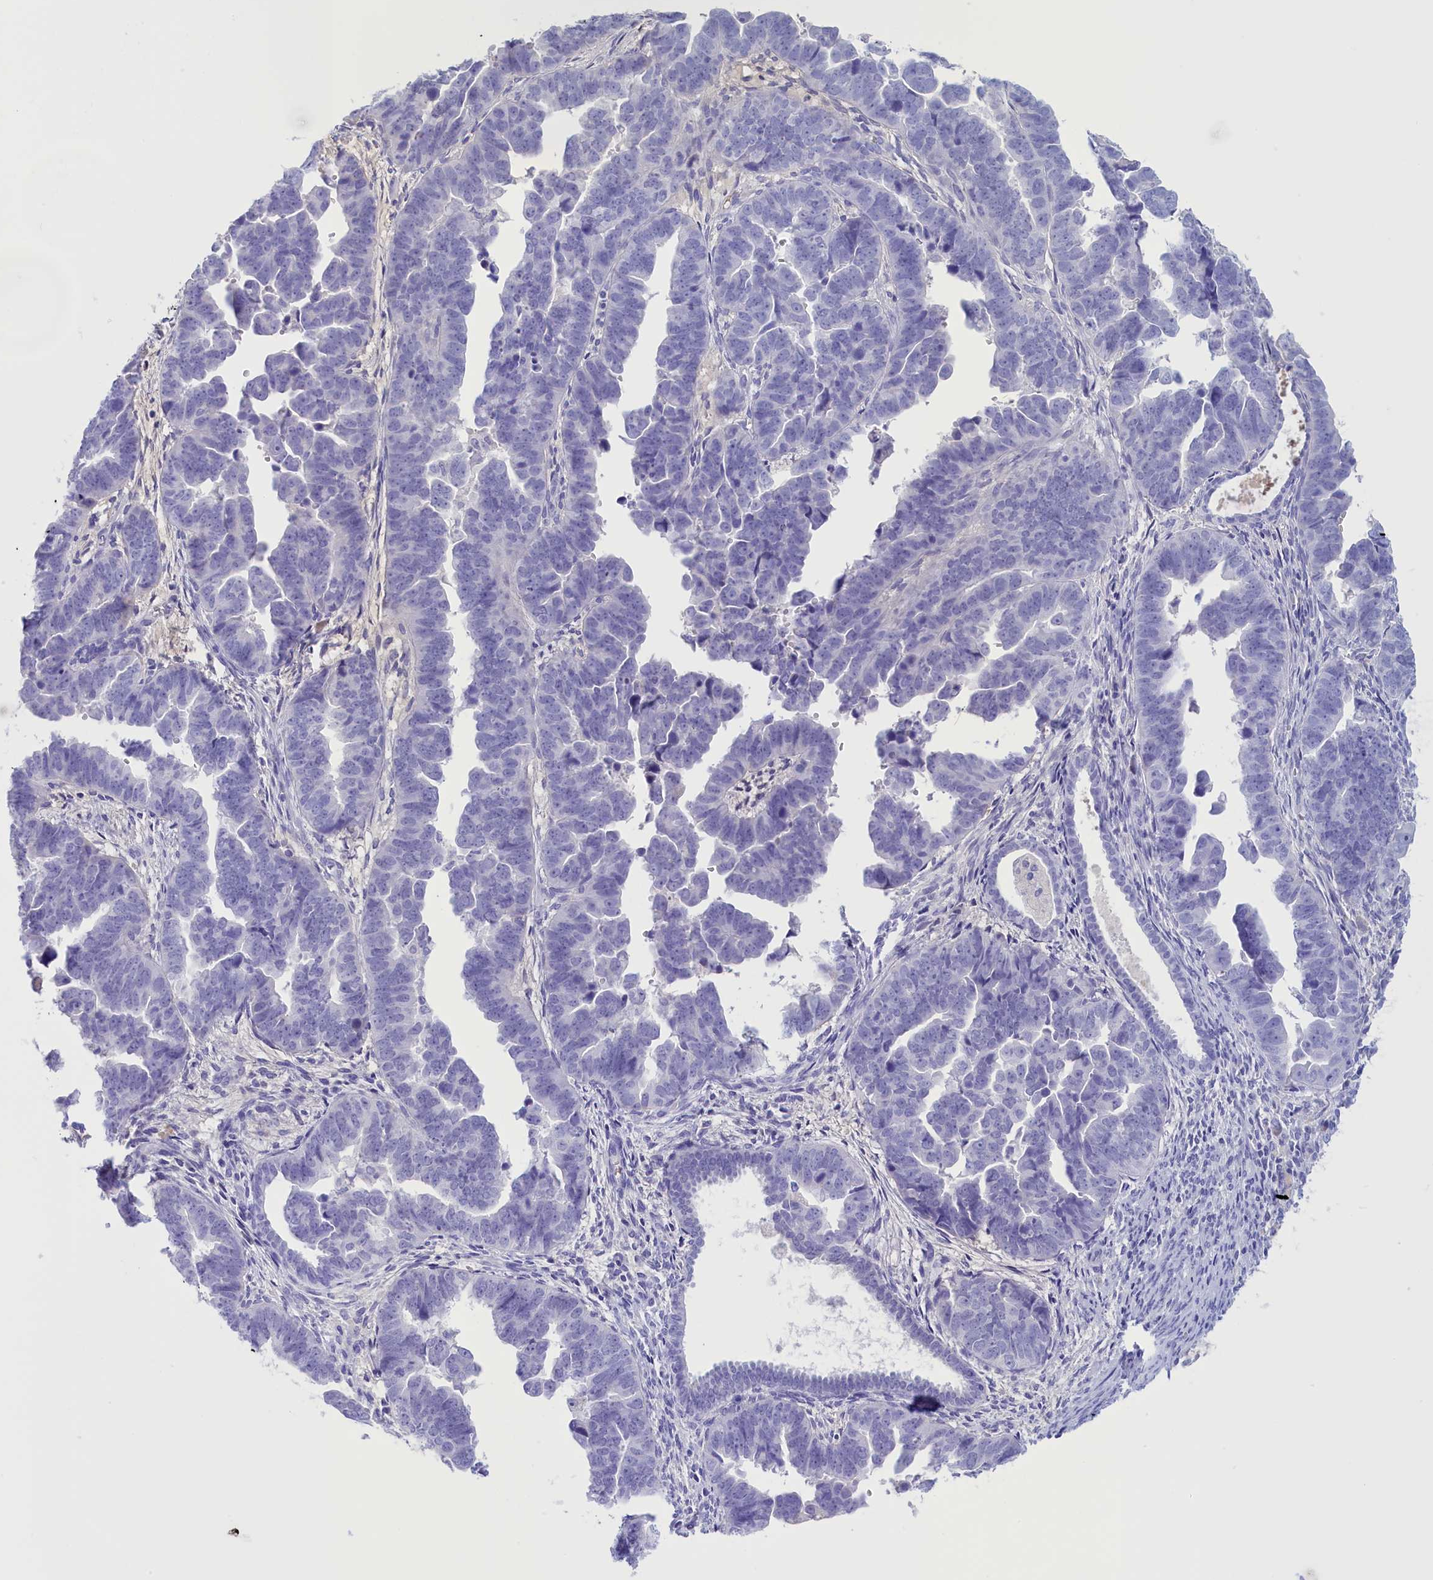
{"staining": {"intensity": "negative", "quantity": "none", "location": "none"}, "tissue": "endometrial cancer", "cell_type": "Tumor cells", "image_type": "cancer", "snomed": [{"axis": "morphology", "description": "Adenocarcinoma, NOS"}, {"axis": "topography", "description": "Endometrium"}], "caption": "Tumor cells show no significant staining in endometrial cancer.", "gene": "PROK2", "patient": {"sex": "female", "age": 75}}